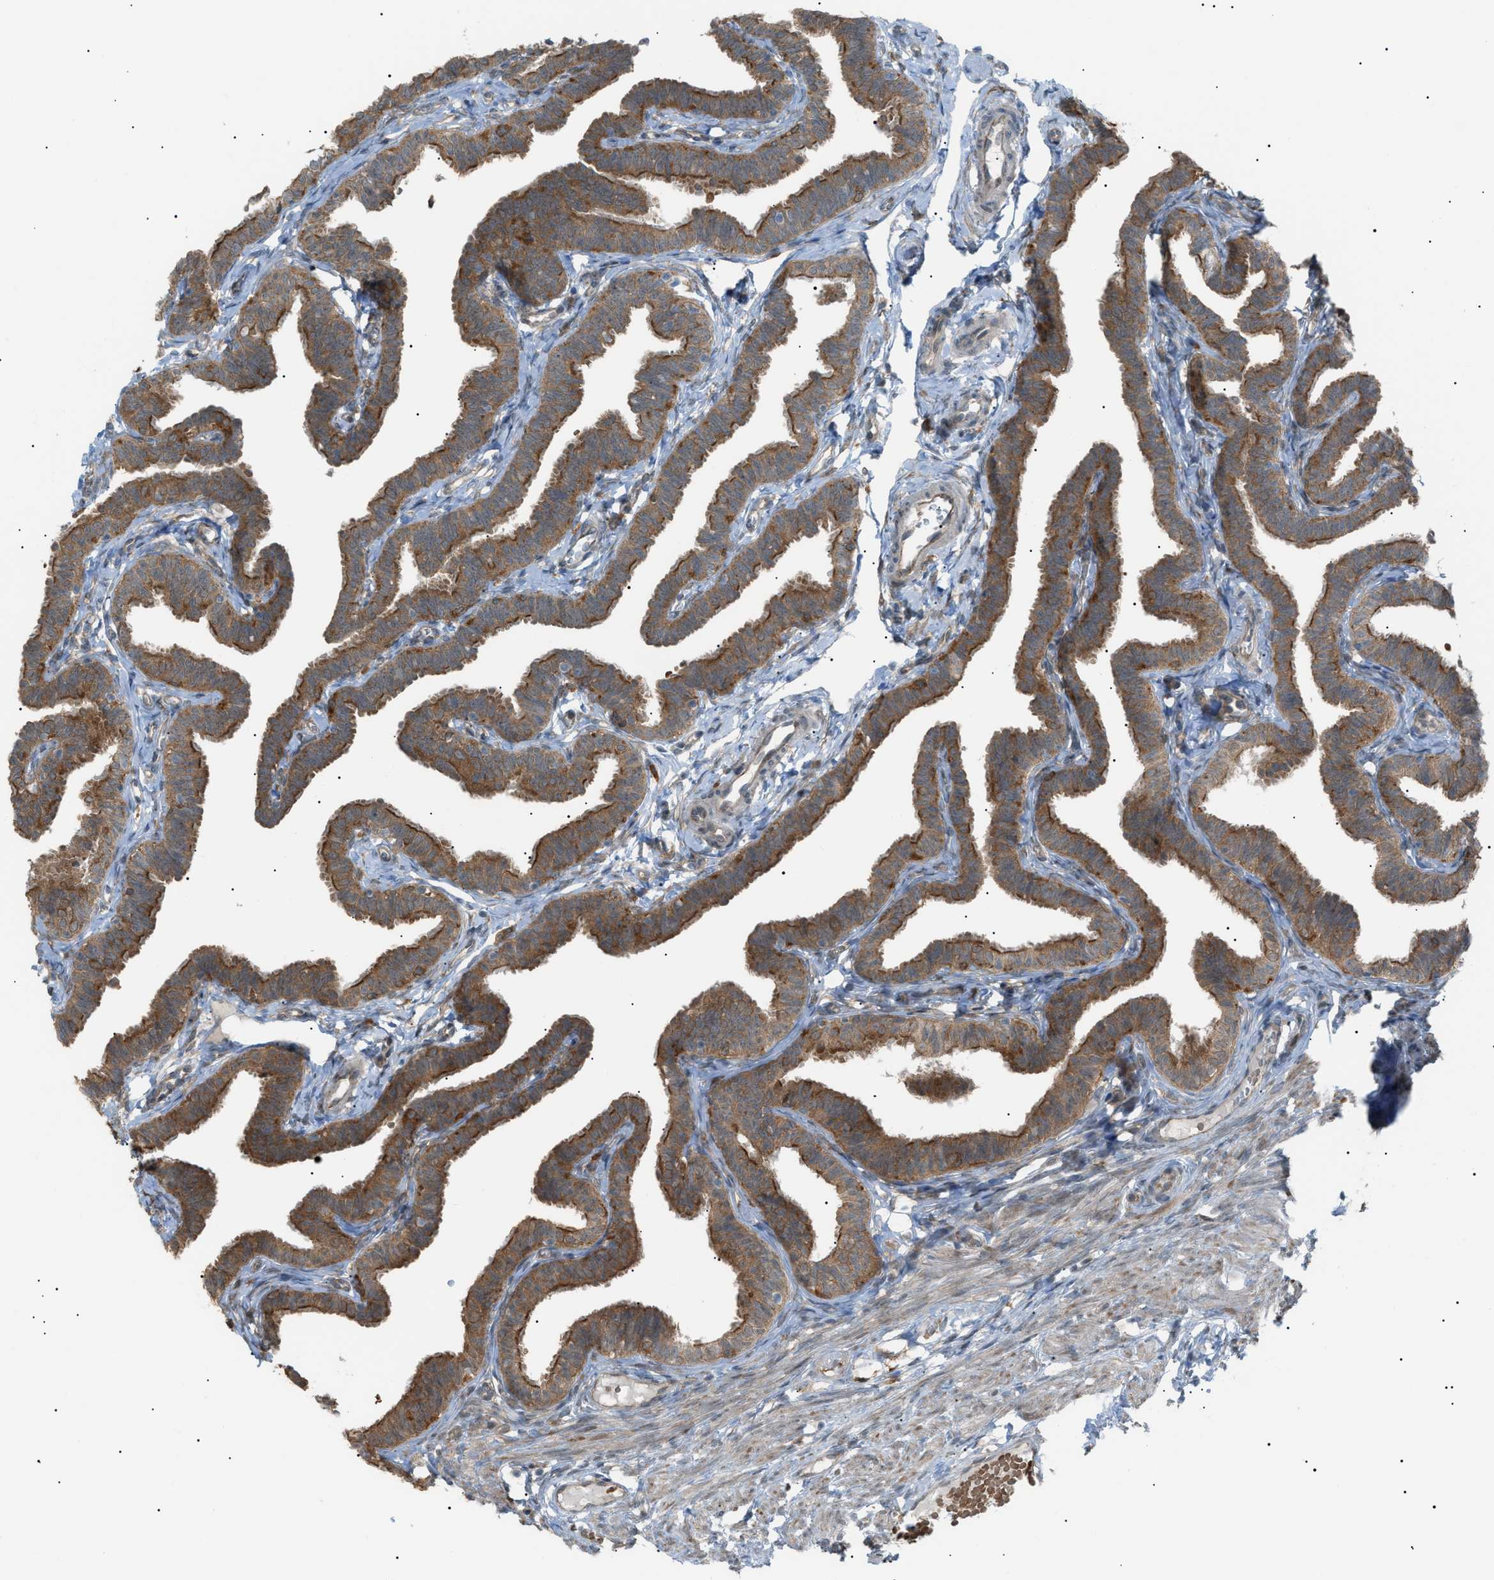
{"staining": {"intensity": "moderate", "quantity": ">75%", "location": "cytoplasmic/membranous"}, "tissue": "fallopian tube", "cell_type": "Glandular cells", "image_type": "normal", "snomed": [{"axis": "morphology", "description": "Normal tissue, NOS"}, {"axis": "topography", "description": "Fallopian tube"}, {"axis": "topography", "description": "Ovary"}], "caption": "Moderate cytoplasmic/membranous staining is appreciated in about >75% of glandular cells in benign fallopian tube. (IHC, brightfield microscopy, high magnification).", "gene": "LPIN2", "patient": {"sex": "female", "age": 23}}